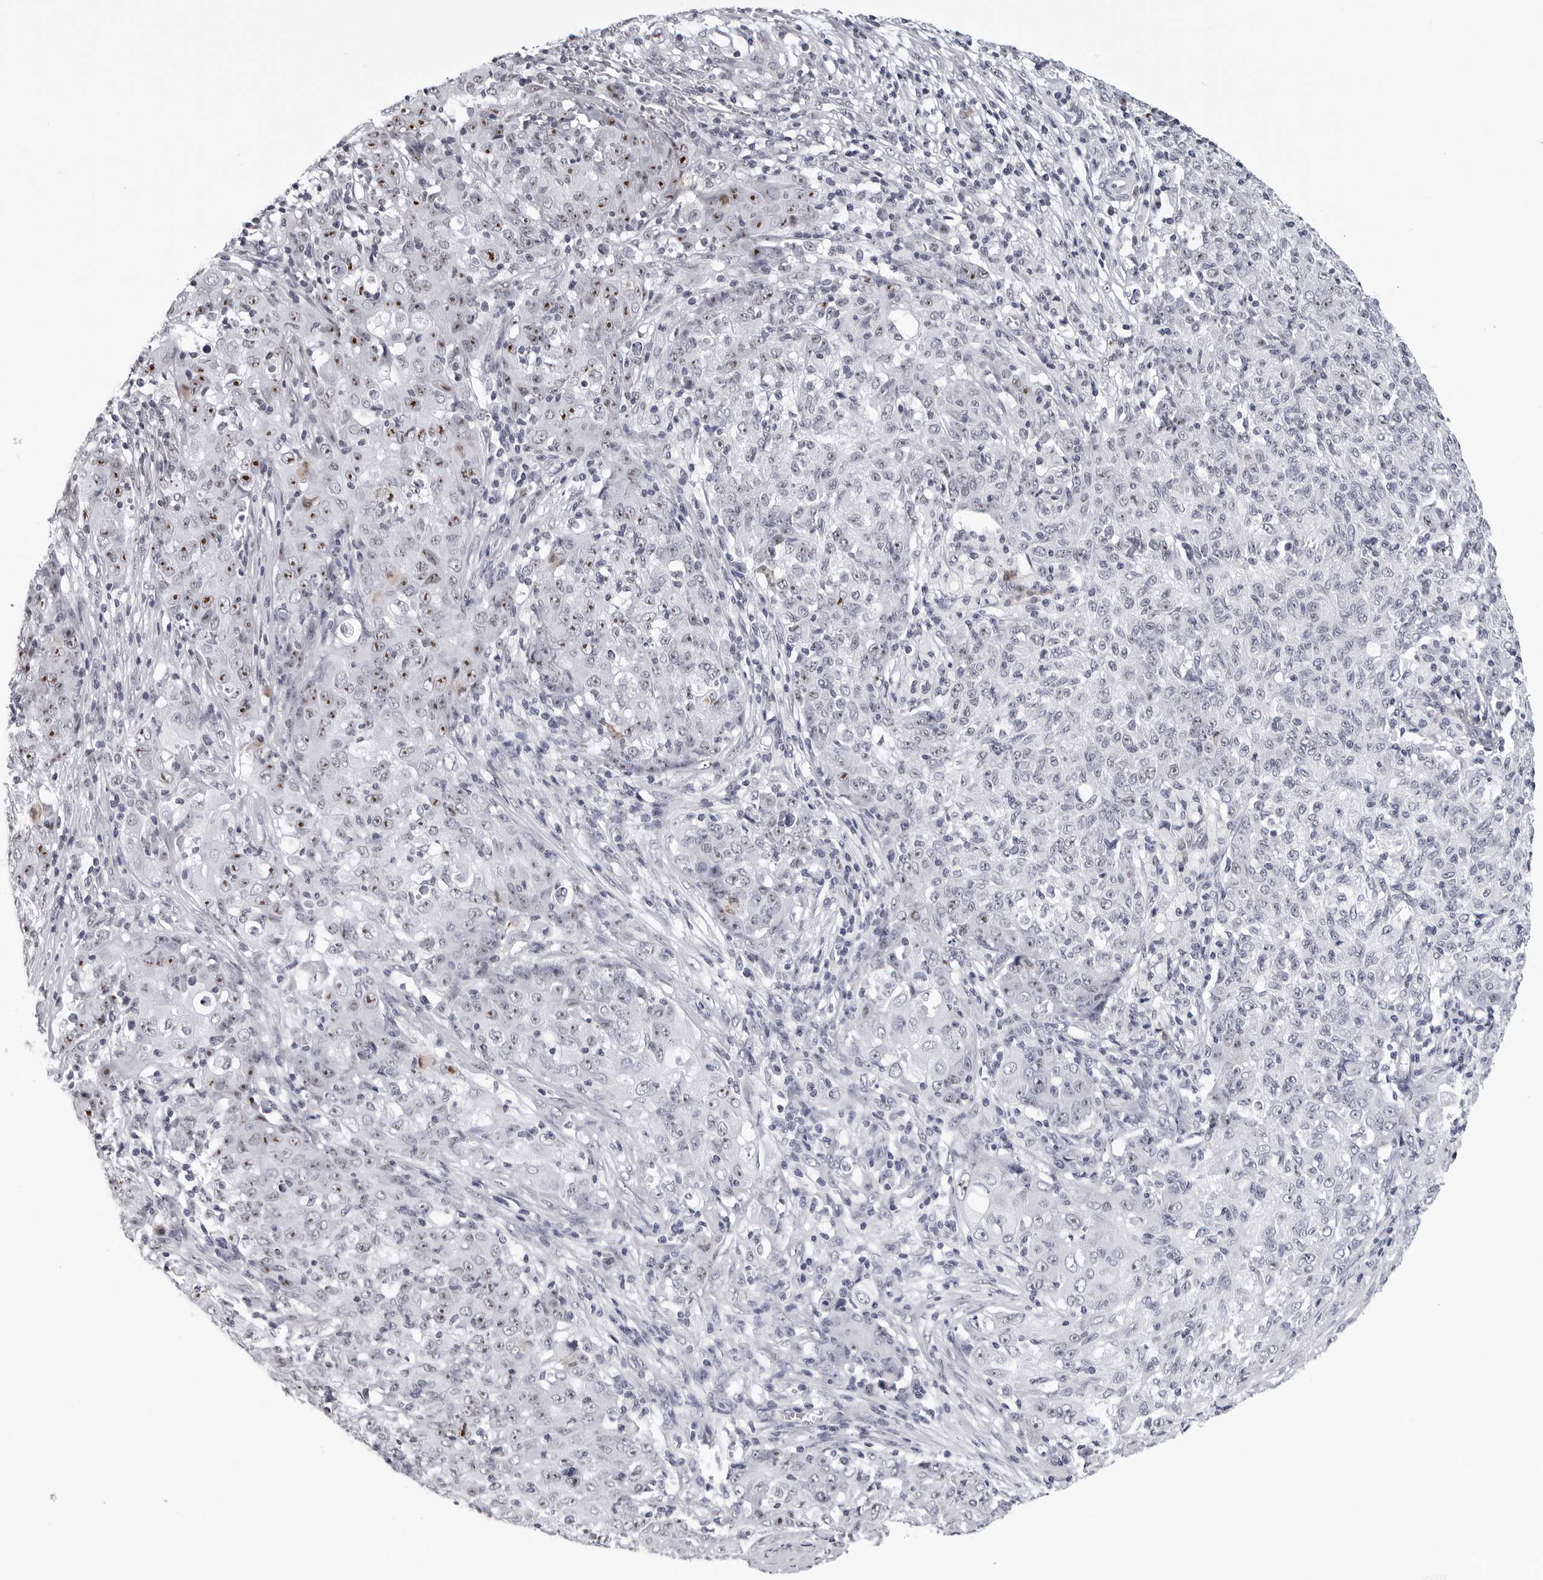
{"staining": {"intensity": "strong", "quantity": "<25%", "location": "nuclear"}, "tissue": "ovarian cancer", "cell_type": "Tumor cells", "image_type": "cancer", "snomed": [{"axis": "morphology", "description": "Carcinoma, endometroid"}, {"axis": "topography", "description": "Ovary"}], "caption": "Protein staining of endometroid carcinoma (ovarian) tissue displays strong nuclear expression in about <25% of tumor cells.", "gene": "GNL2", "patient": {"sex": "female", "age": 42}}